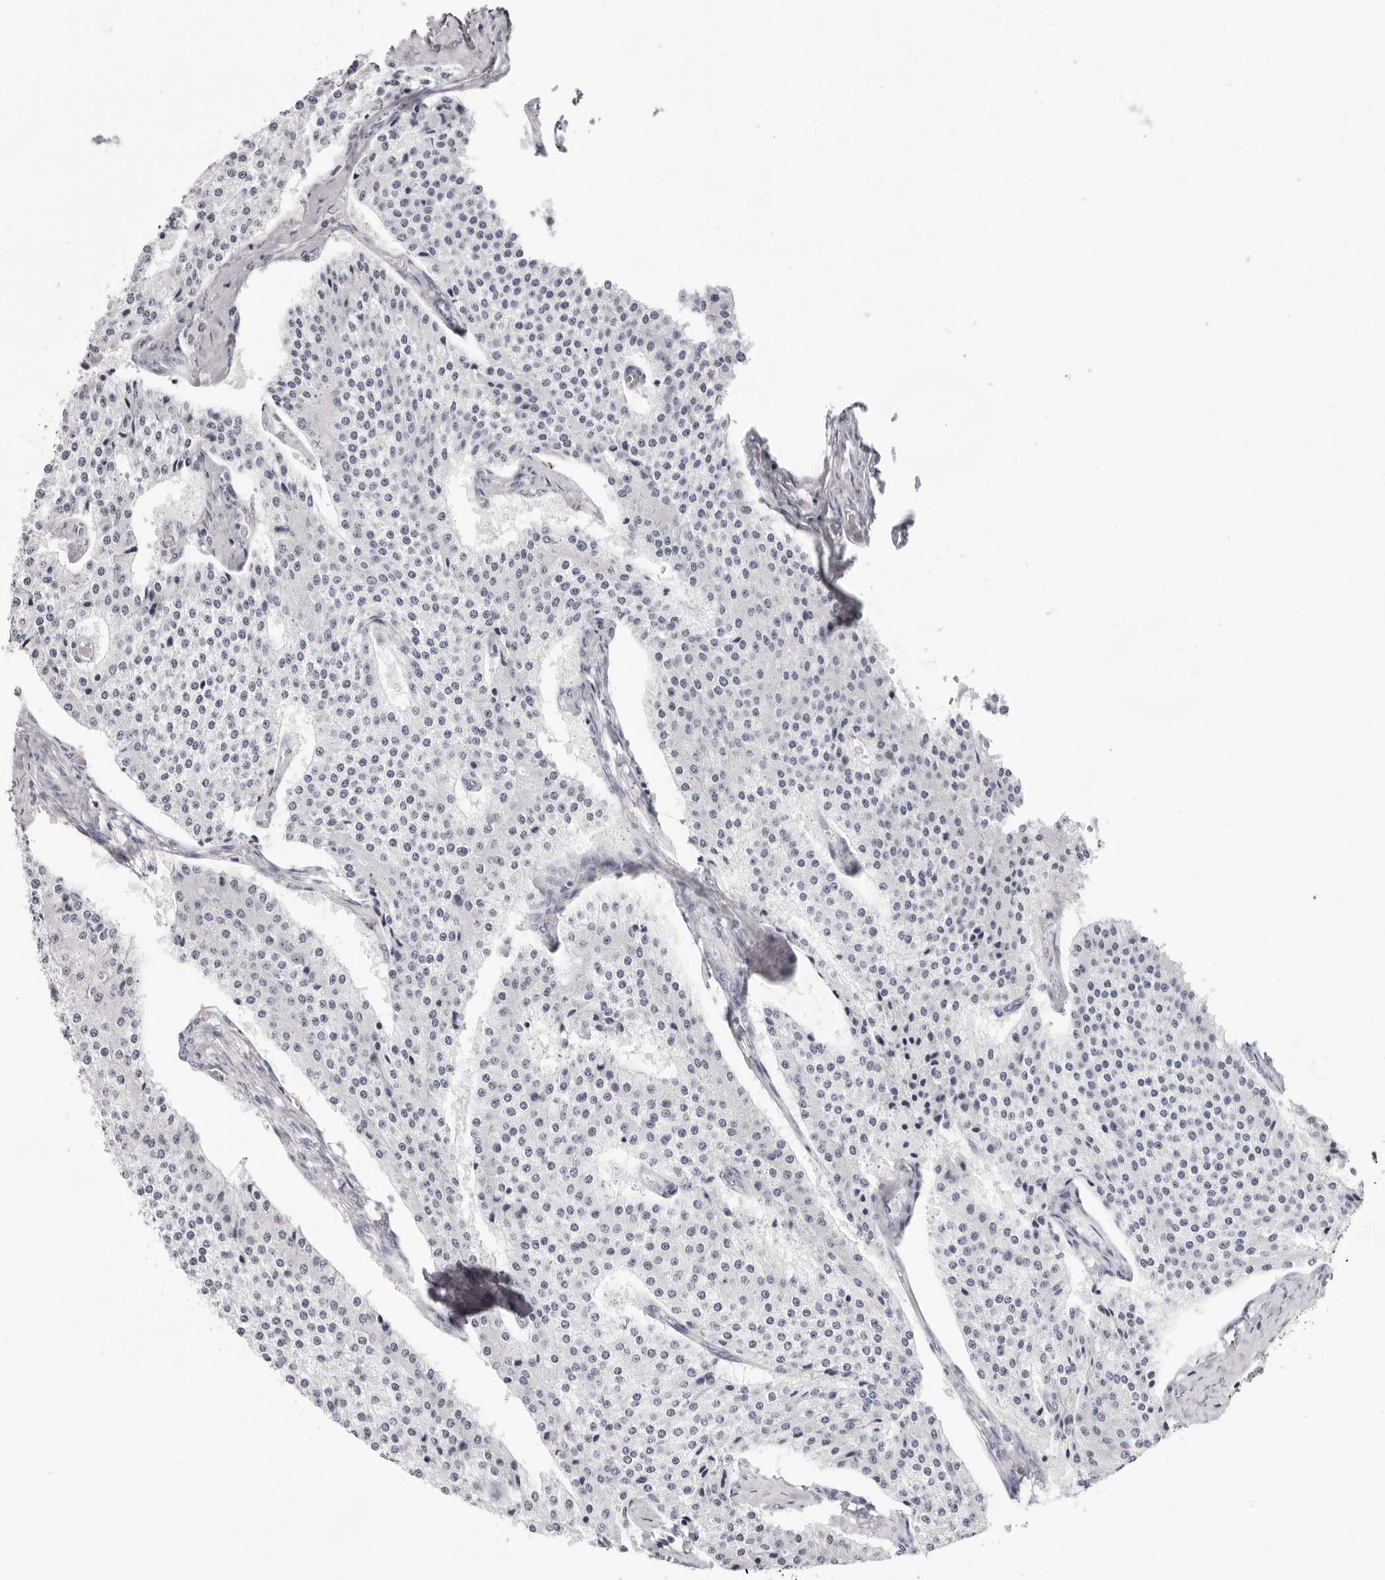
{"staining": {"intensity": "negative", "quantity": "none", "location": "none"}, "tissue": "carcinoid", "cell_type": "Tumor cells", "image_type": "cancer", "snomed": [{"axis": "morphology", "description": "Carcinoid, malignant, NOS"}, {"axis": "topography", "description": "Colon"}], "caption": "IHC histopathology image of neoplastic tissue: malignant carcinoid stained with DAB shows no significant protein expression in tumor cells.", "gene": "INSL3", "patient": {"sex": "female", "age": 52}}